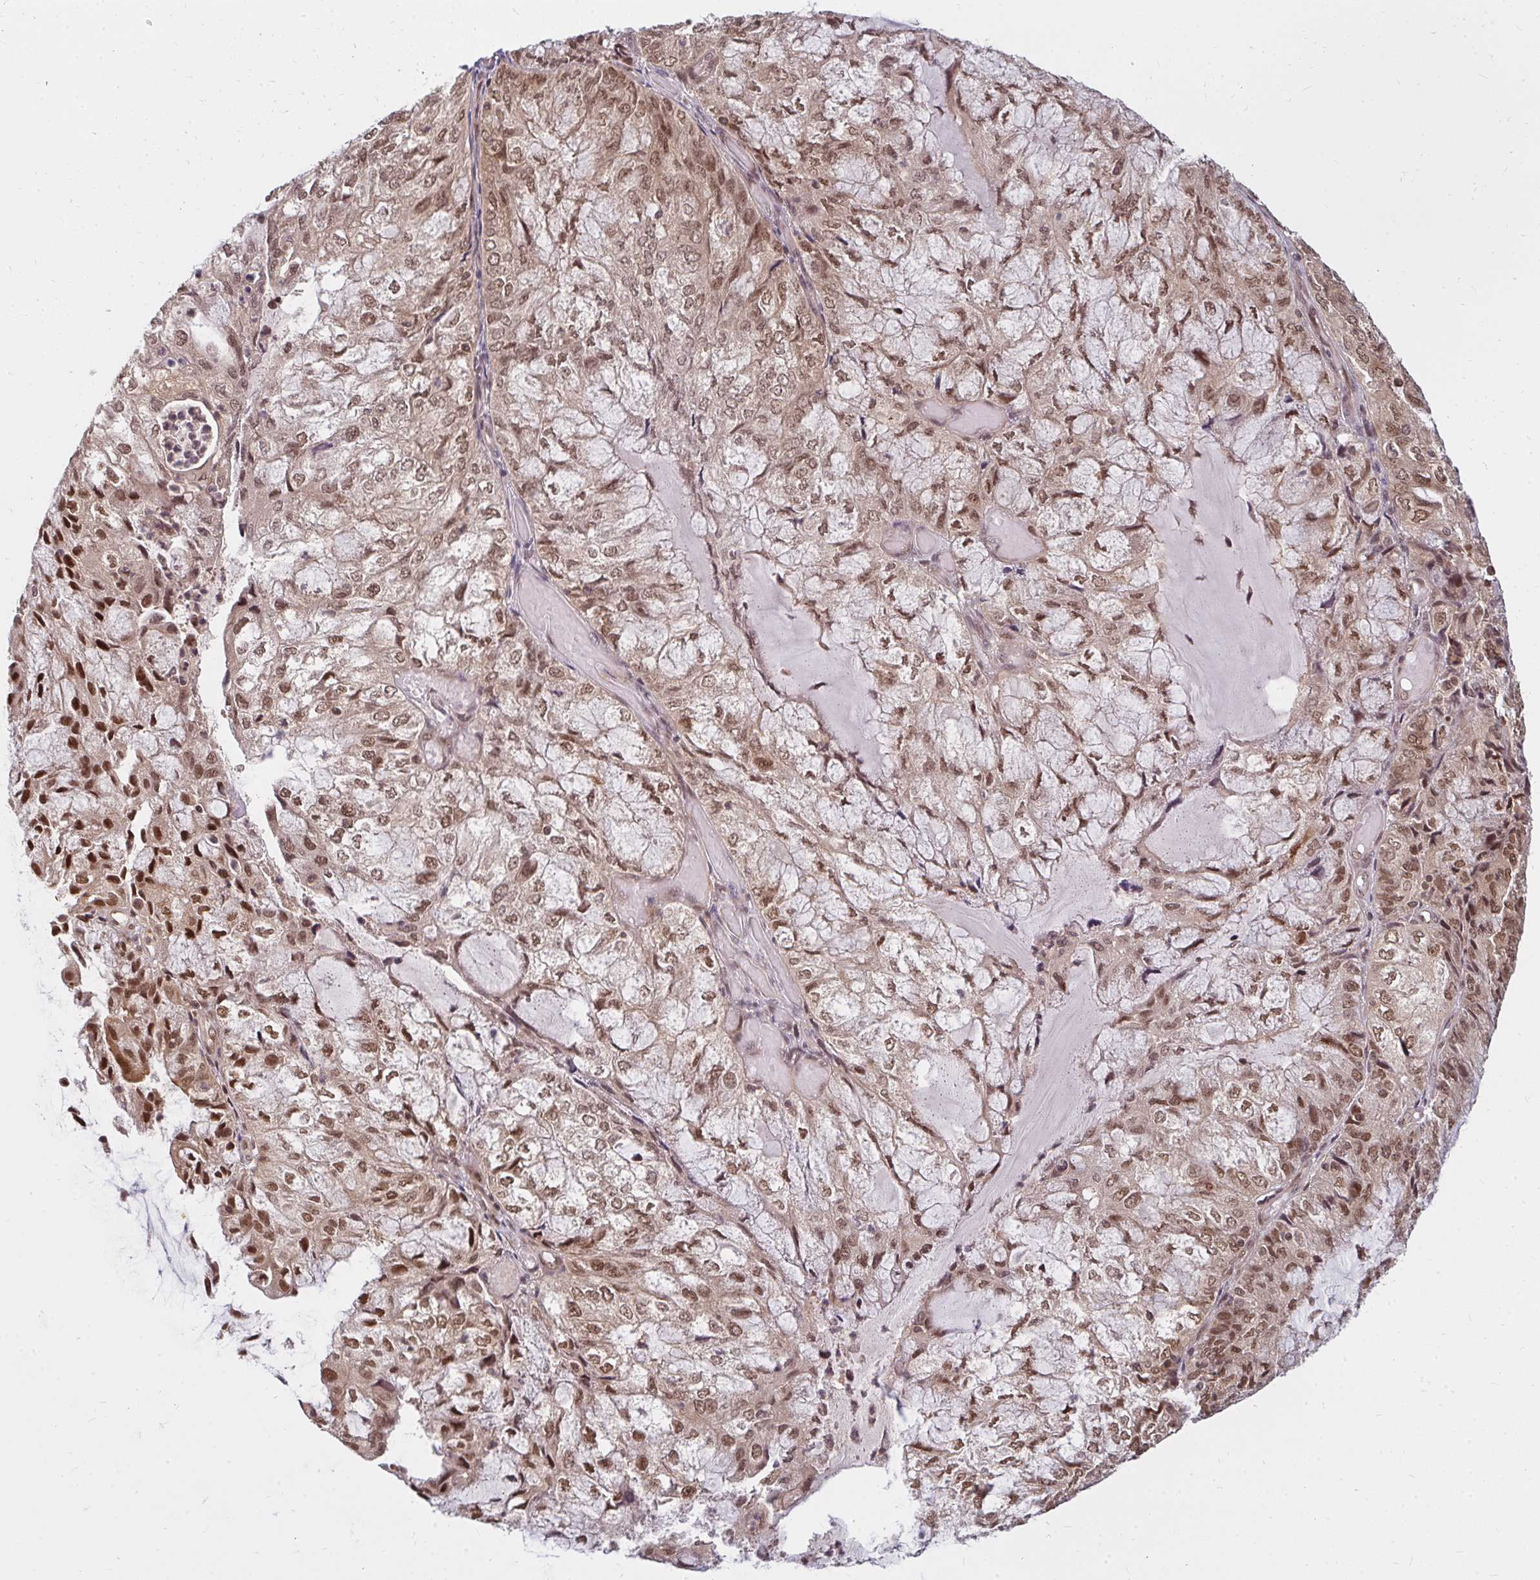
{"staining": {"intensity": "moderate", "quantity": ">75%", "location": "nuclear"}, "tissue": "endometrial cancer", "cell_type": "Tumor cells", "image_type": "cancer", "snomed": [{"axis": "morphology", "description": "Adenocarcinoma, NOS"}, {"axis": "topography", "description": "Endometrium"}], "caption": "Protein staining by IHC shows moderate nuclear staining in about >75% of tumor cells in endometrial adenocarcinoma. (IHC, brightfield microscopy, high magnification).", "gene": "GTF3C6", "patient": {"sex": "female", "age": 81}}